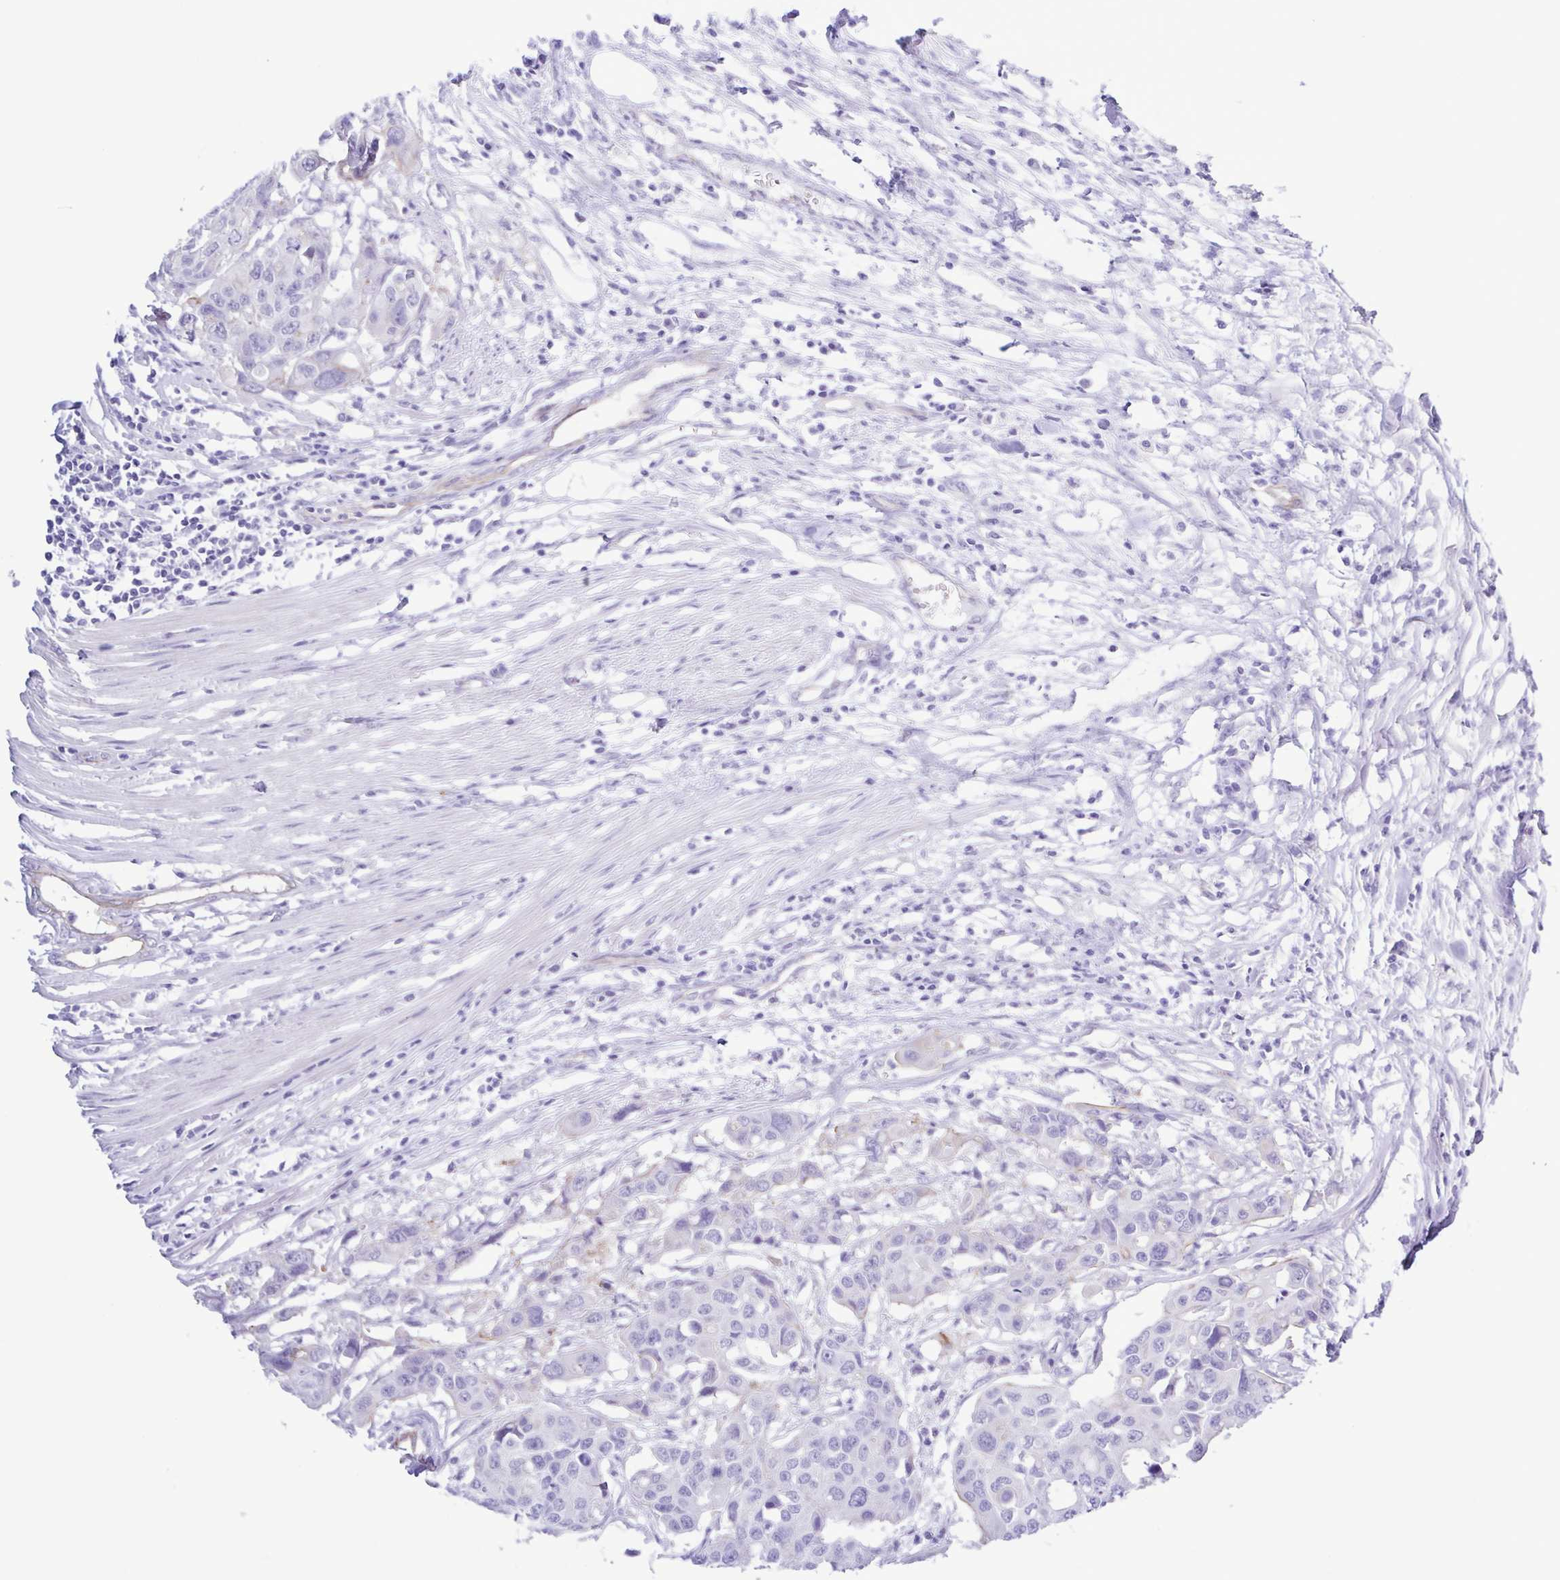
{"staining": {"intensity": "negative", "quantity": "none", "location": "none"}, "tissue": "colorectal cancer", "cell_type": "Tumor cells", "image_type": "cancer", "snomed": [{"axis": "morphology", "description": "Adenocarcinoma, NOS"}, {"axis": "topography", "description": "Colon"}], "caption": "DAB (3,3'-diaminobenzidine) immunohistochemical staining of adenocarcinoma (colorectal) reveals no significant staining in tumor cells. Nuclei are stained in blue.", "gene": "CYP11A1", "patient": {"sex": "male", "age": 77}}